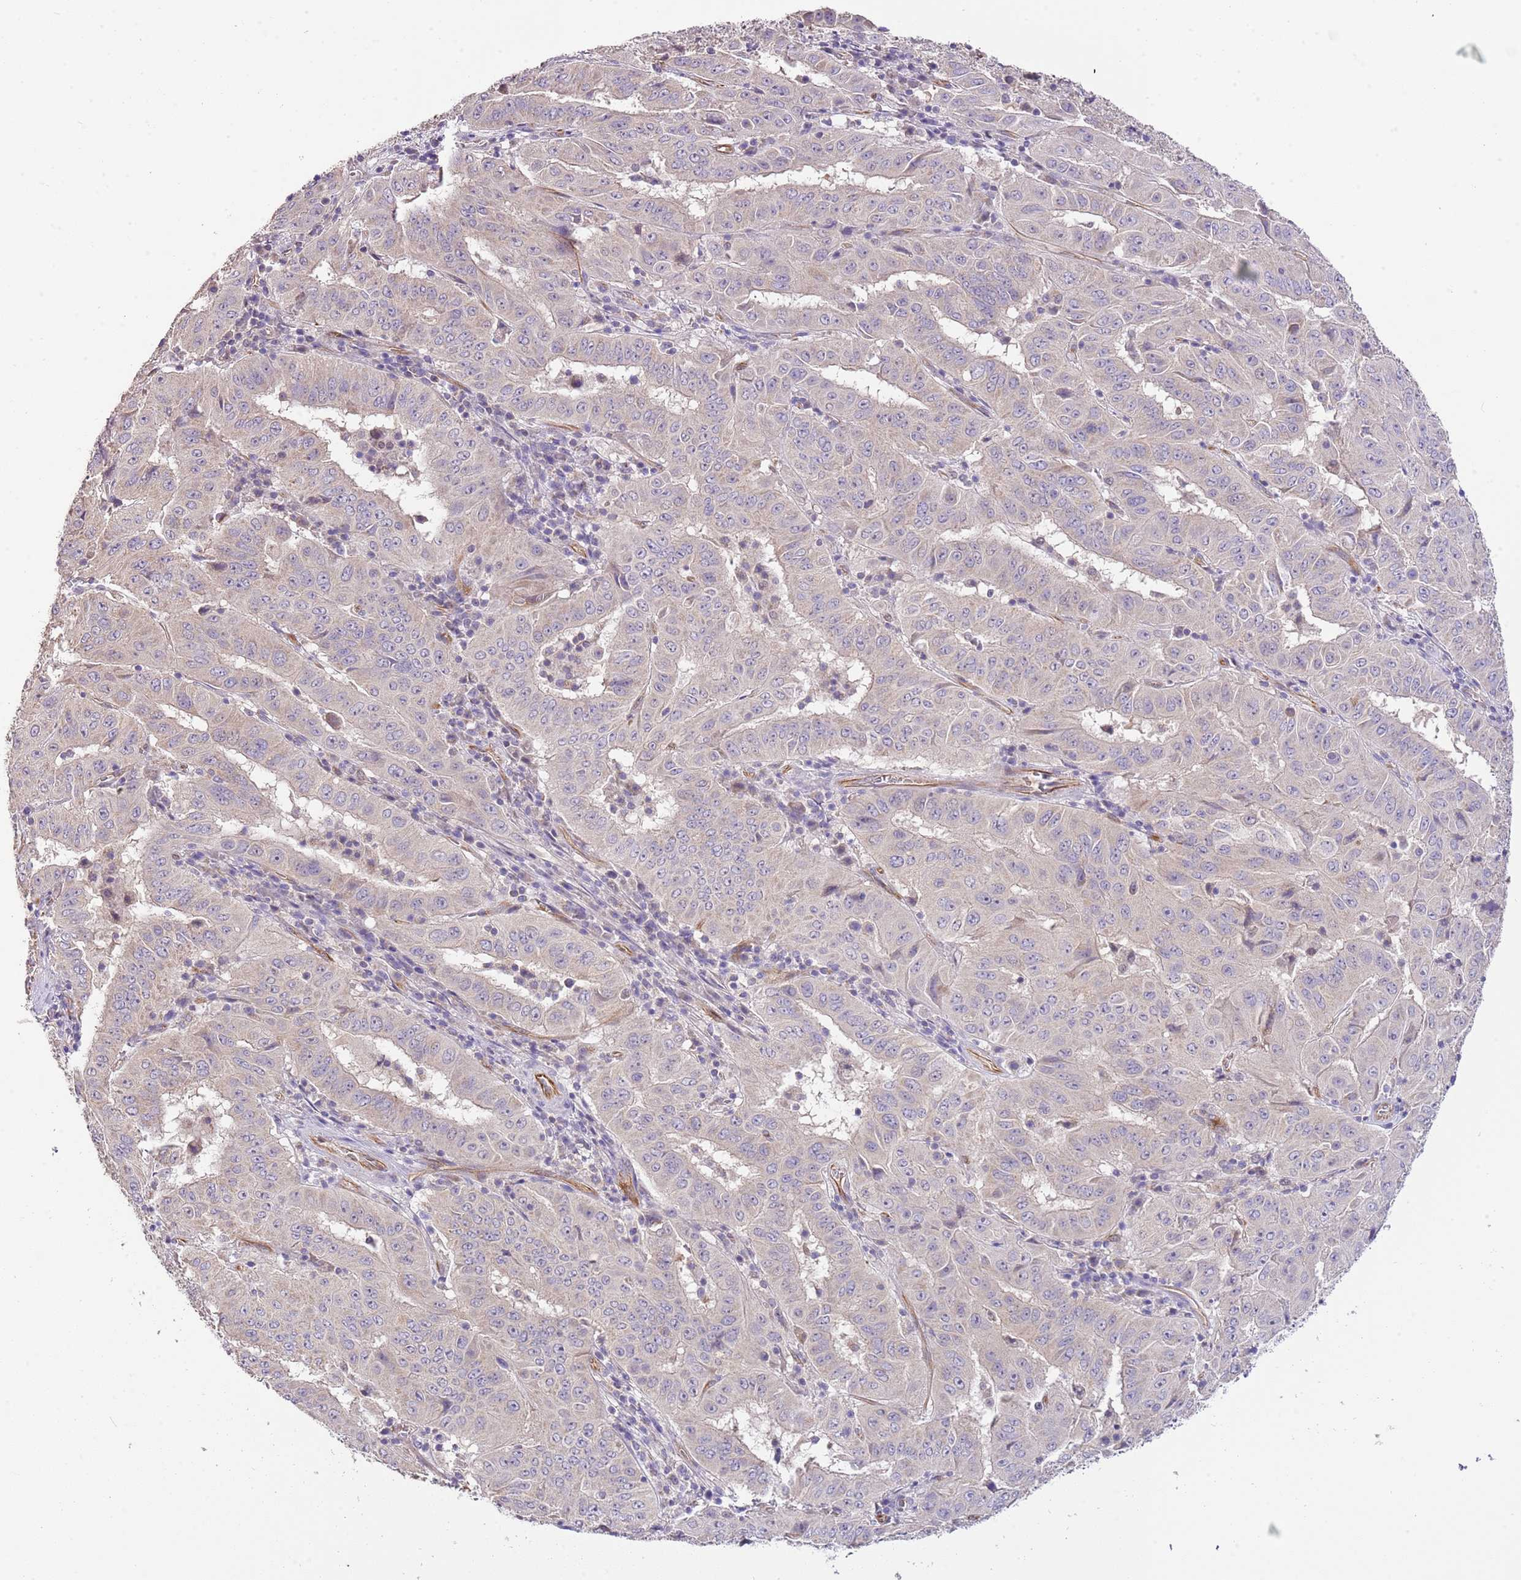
{"staining": {"intensity": "negative", "quantity": "none", "location": "none"}, "tissue": "pancreatic cancer", "cell_type": "Tumor cells", "image_type": "cancer", "snomed": [{"axis": "morphology", "description": "Adenocarcinoma, NOS"}, {"axis": "topography", "description": "Pancreas"}], "caption": "IHC histopathology image of neoplastic tissue: pancreatic cancer stained with DAB (3,3'-diaminobenzidine) shows no significant protein staining in tumor cells.", "gene": "DOCK9", "patient": {"sex": "male", "age": 63}}